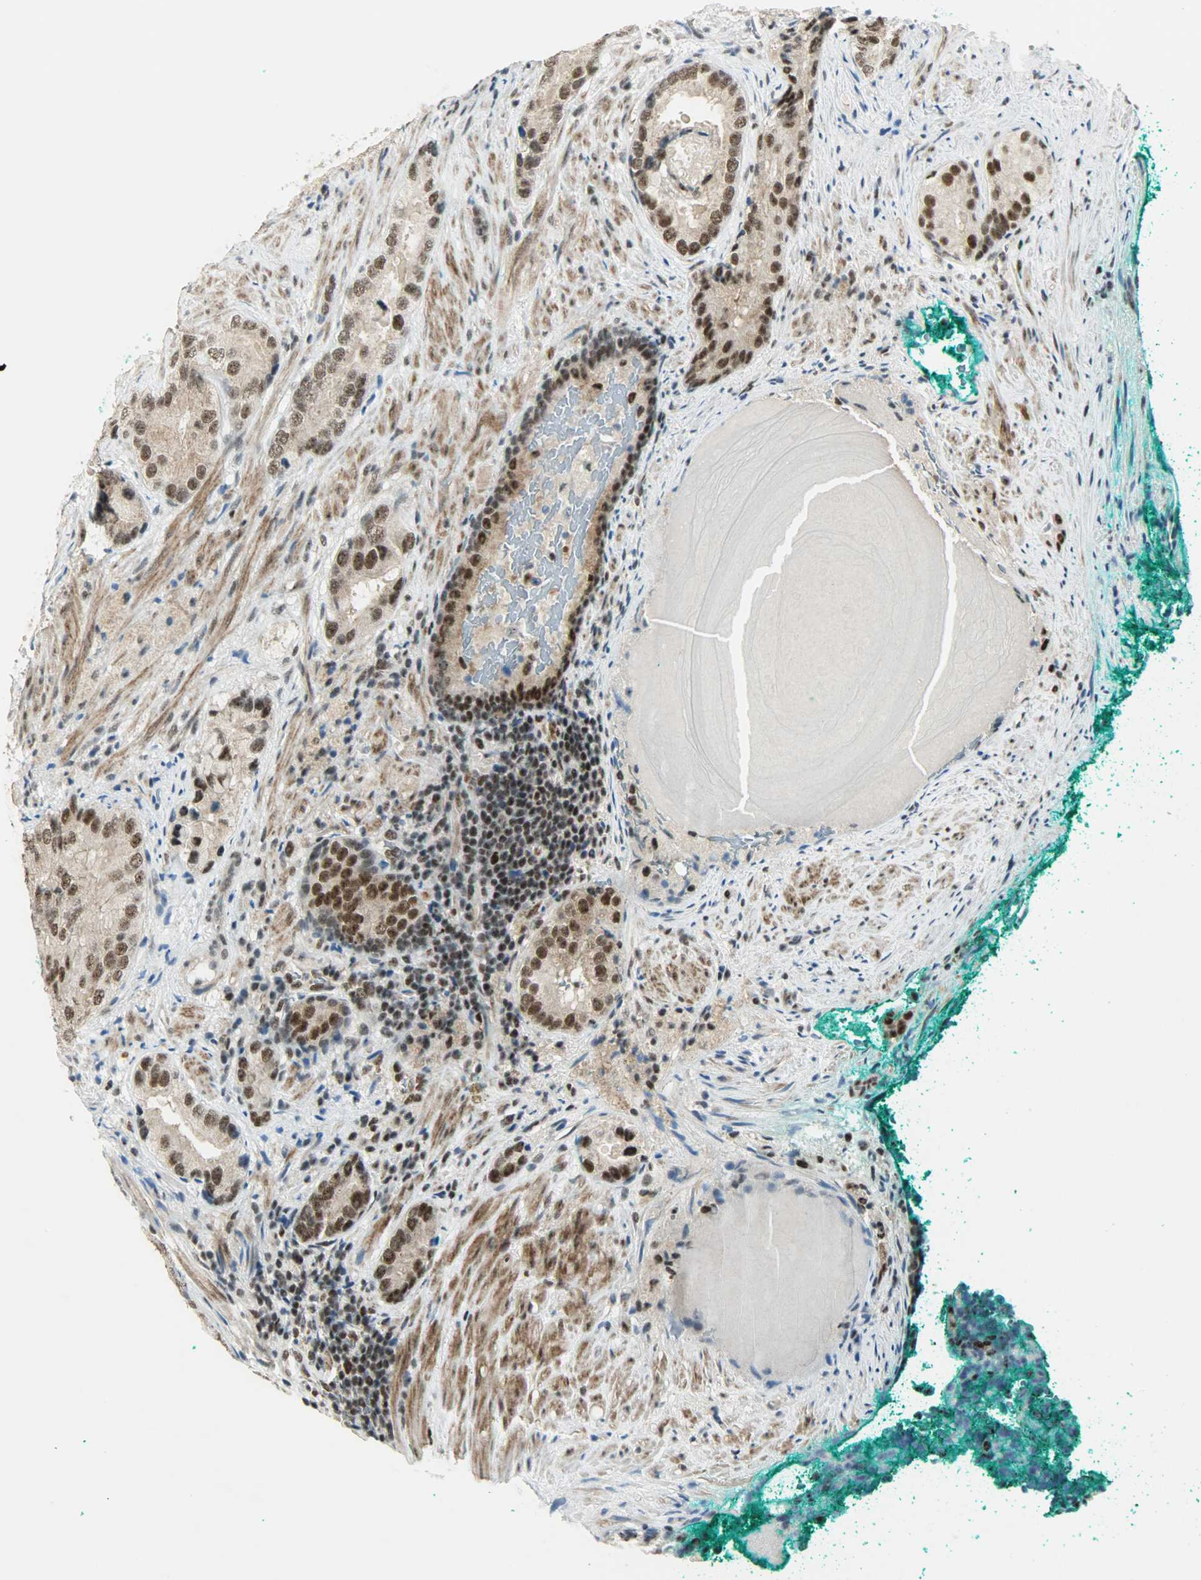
{"staining": {"intensity": "strong", "quantity": ">75%", "location": "nuclear"}, "tissue": "prostate cancer", "cell_type": "Tumor cells", "image_type": "cancer", "snomed": [{"axis": "morphology", "description": "Adenocarcinoma, High grade"}, {"axis": "topography", "description": "Prostate"}], "caption": "Immunohistochemical staining of human prostate cancer displays high levels of strong nuclear protein positivity in about >75% of tumor cells.", "gene": "SUGP1", "patient": {"sex": "male", "age": 66}}